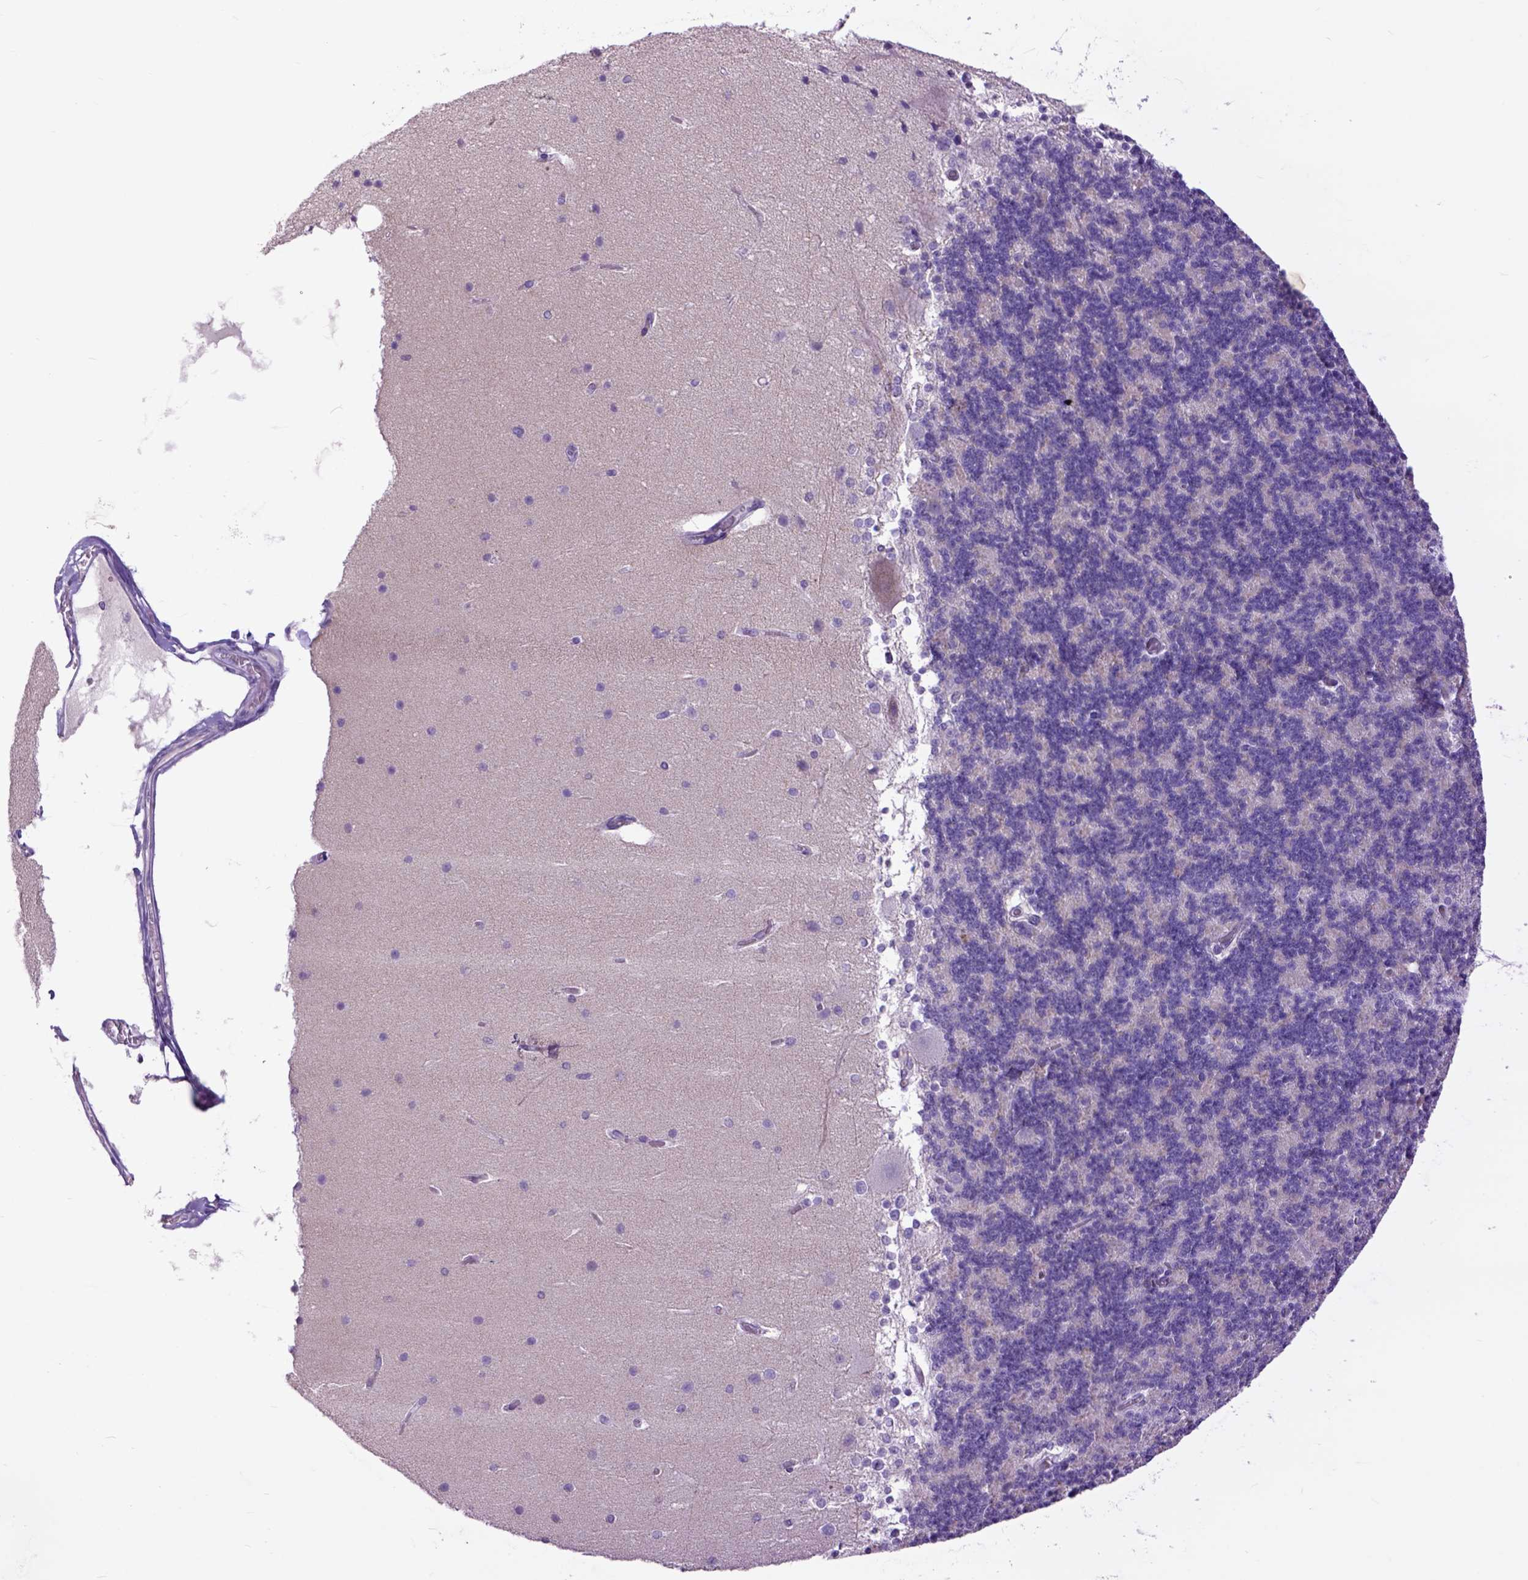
{"staining": {"intensity": "negative", "quantity": "none", "location": "none"}, "tissue": "cerebellum", "cell_type": "Cells in granular layer", "image_type": "normal", "snomed": [{"axis": "morphology", "description": "Normal tissue, NOS"}, {"axis": "topography", "description": "Cerebellum"}], "caption": "Immunohistochemistry (IHC) micrograph of benign cerebellum: cerebellum stained with DAB demonstrates no significant protein staining in cells in granular layer.", "gene": "RAB25", "patient": {"sex": "female", "age": 19}}